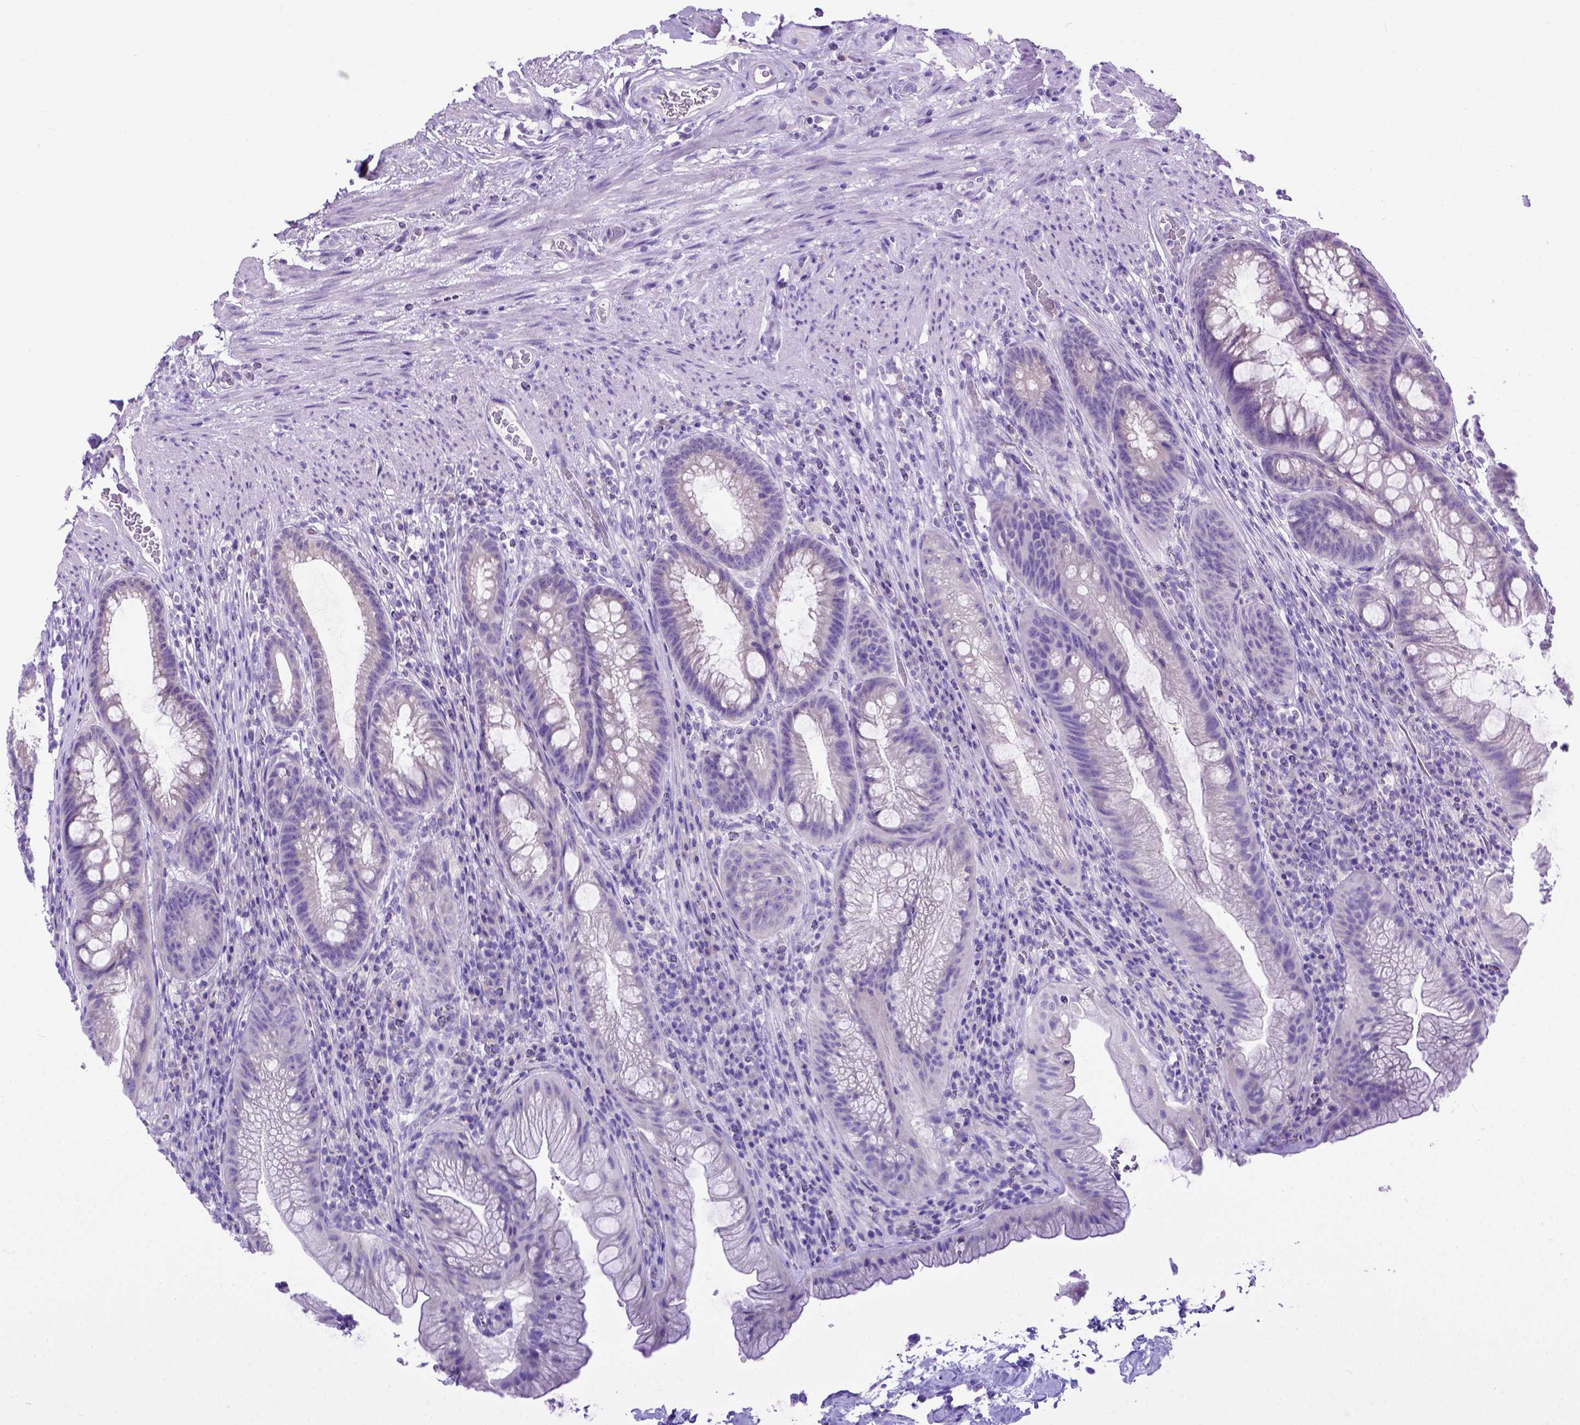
{"staining": {"intensity": "negative", "quantity": "none", "location": "none"}, "tissue": "rectum", "cell_type": "Glandular cells", "image_type": "normal", "snomed": [{"axis": "morphology", "description": "Normal tissue, NOS"}, {"axis": "topography", "description": "Smooth muscle"}, {"axis": "topography", "description": "Rectum"}], "caption": "High power microscopy micrograph of an immunohistochemistry (IHC) photomicrograph of unremarkable rectum, revealing no significant positivity in glandular cells.", "gene": "ODAD3", "patient": {"sex": "male", "age": 53}}